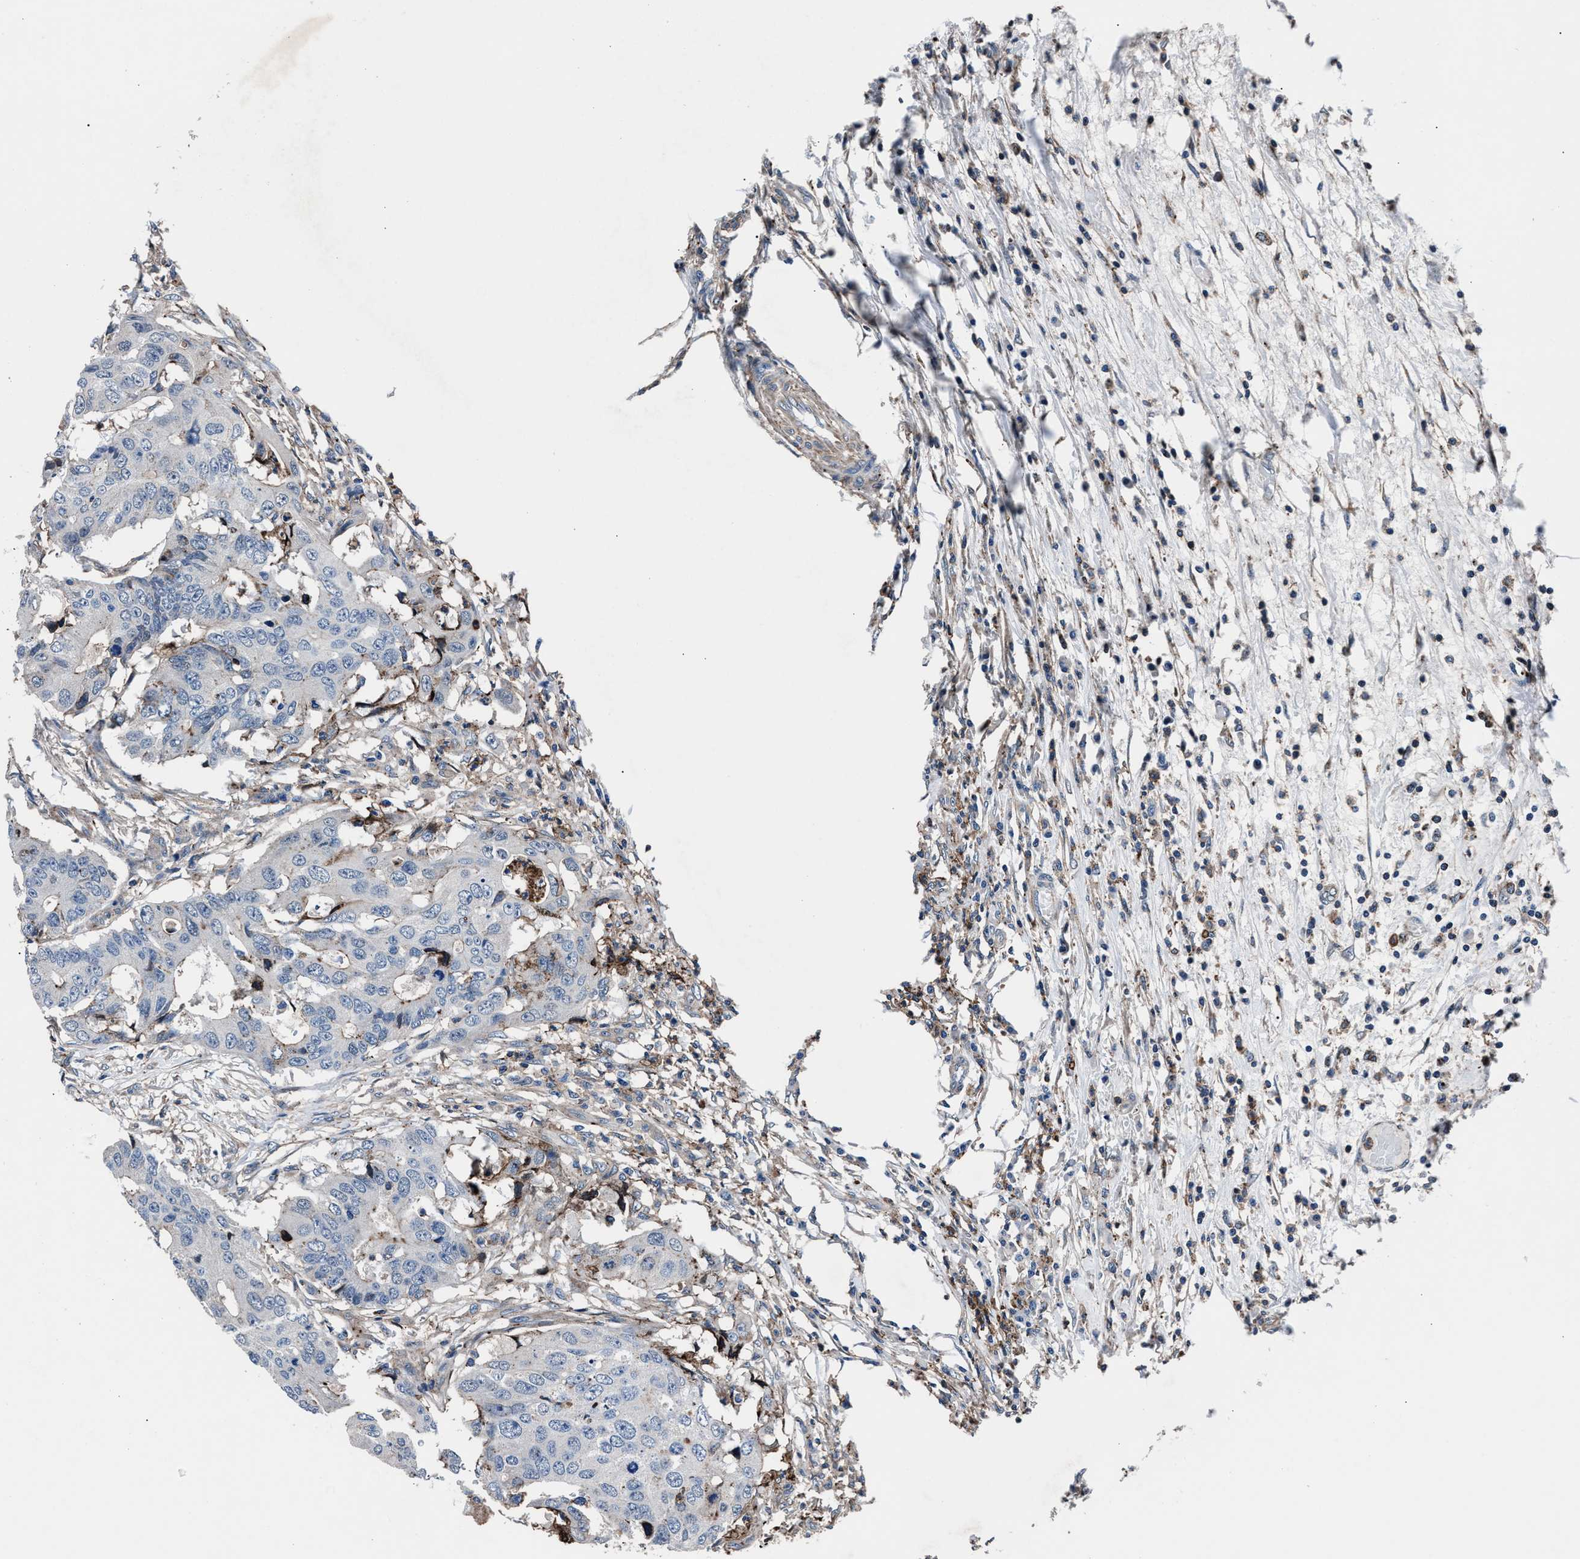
{"staining": {"intensity": "negative", "quantity": "none", "location": "none"}, "tissue": "colorectal cancer", "cell_type": "Tumor cells", "image_type": "cancer", "snomed": [{"axis": "morphology", "description": "Adenocarcinoma, NOS"}, {"axis": "topography", "description": "Colon"}], "caption": "This is an immunohistochemistry histopathology image of colorectal cancer. There is no expression in tumor cells.", "gene": "MFSD11", "patient": {"sex": "male", "age": 71}}